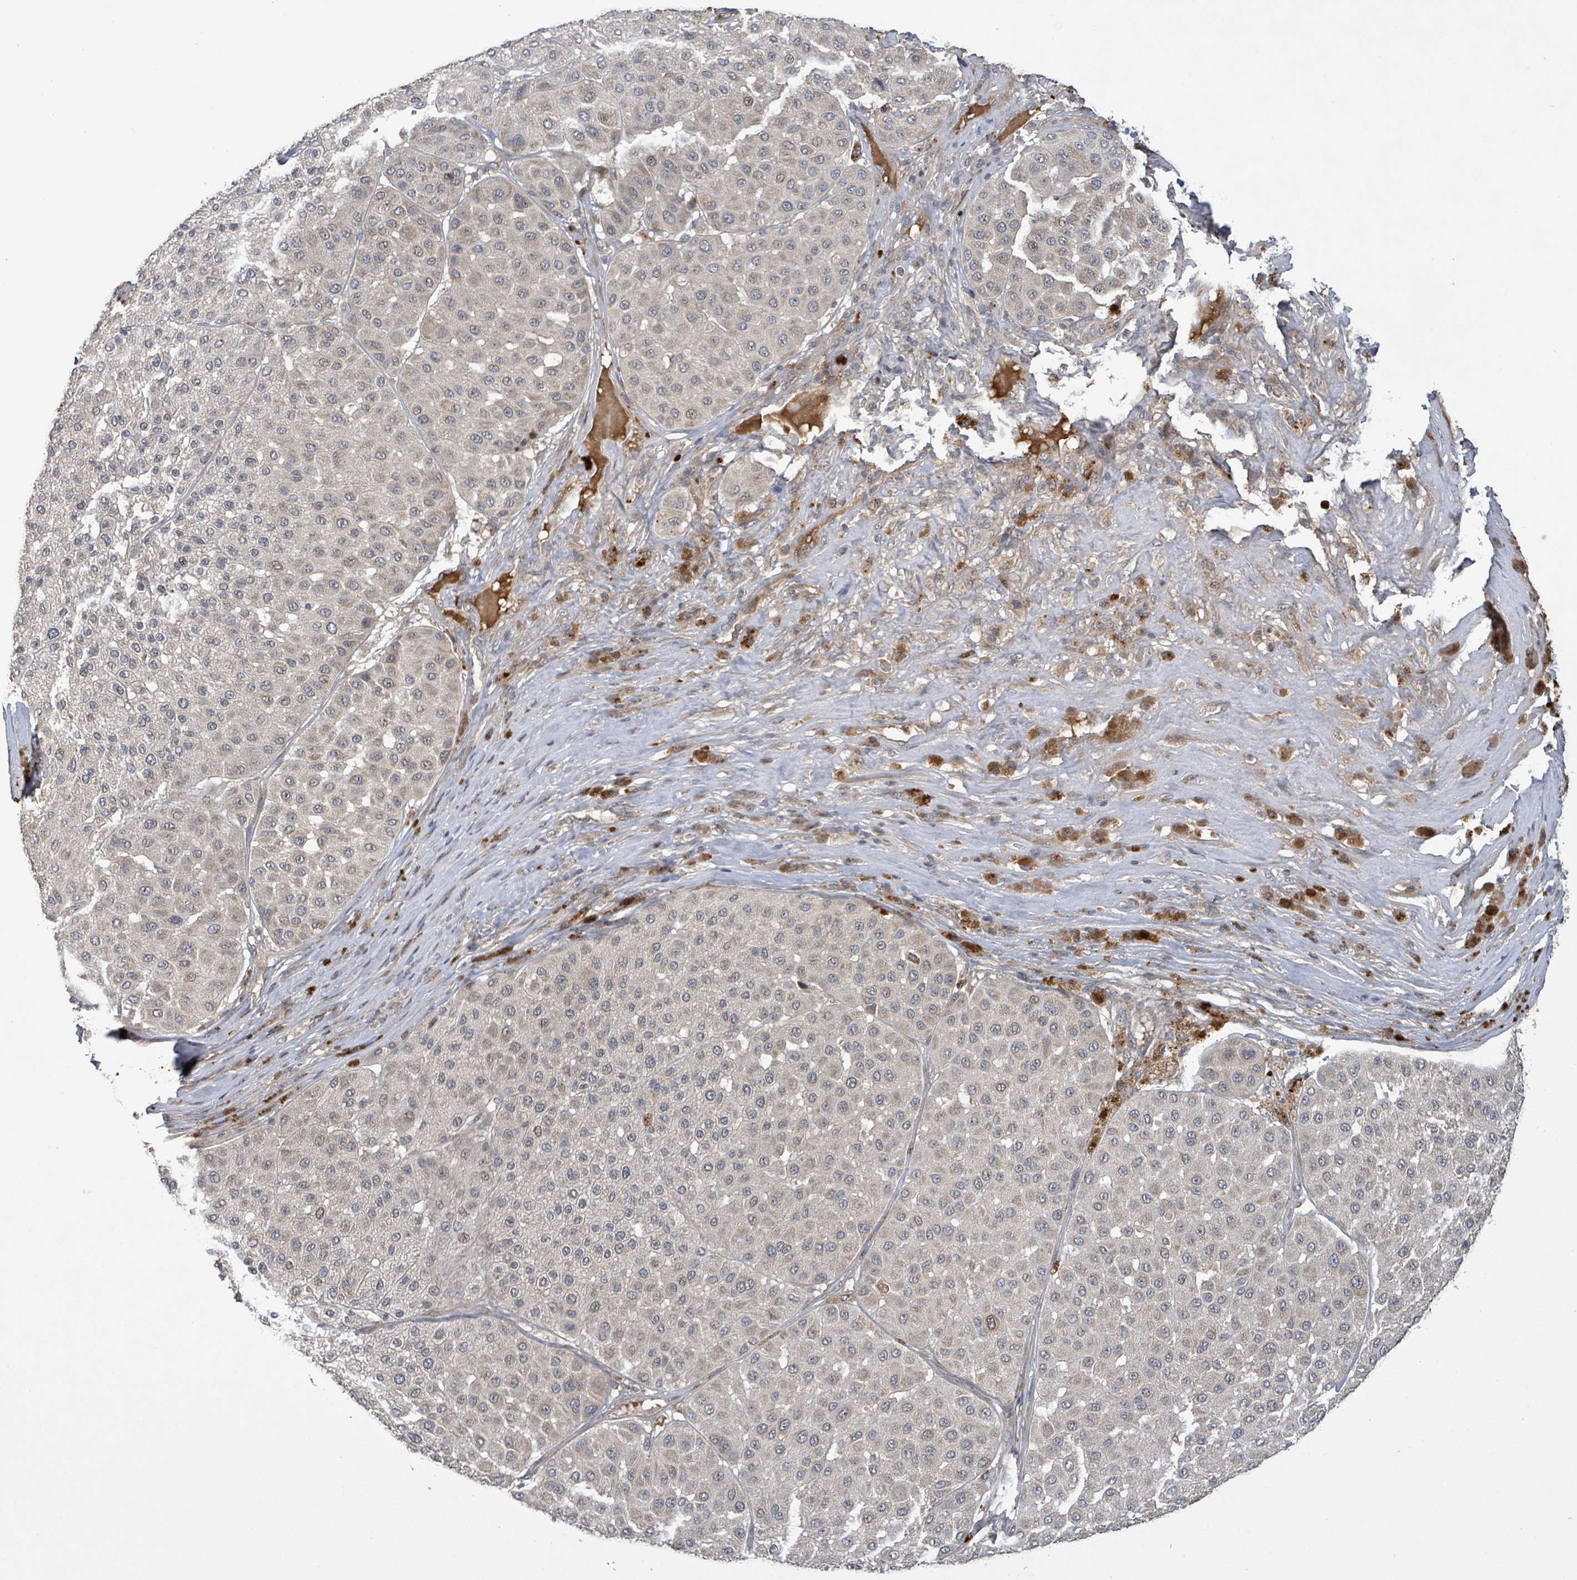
{"staining": {"intensity": "negative", "quantity": "none", "location": "none"}, "tissue": "melanoma", "cell_type": "Tumor cells", "image_type": "cancer", "snomed": [{"axis": "morphology", "description": "Malignant melanoma, Metastatic site"}, {"axis": "topography", "description": "Smooth muscle"}], "caption": "An image of human melanoma is negative for staining in tumor cells.", "gene": "ITGA11", "patient": {"sex": "male", "age": 41}}